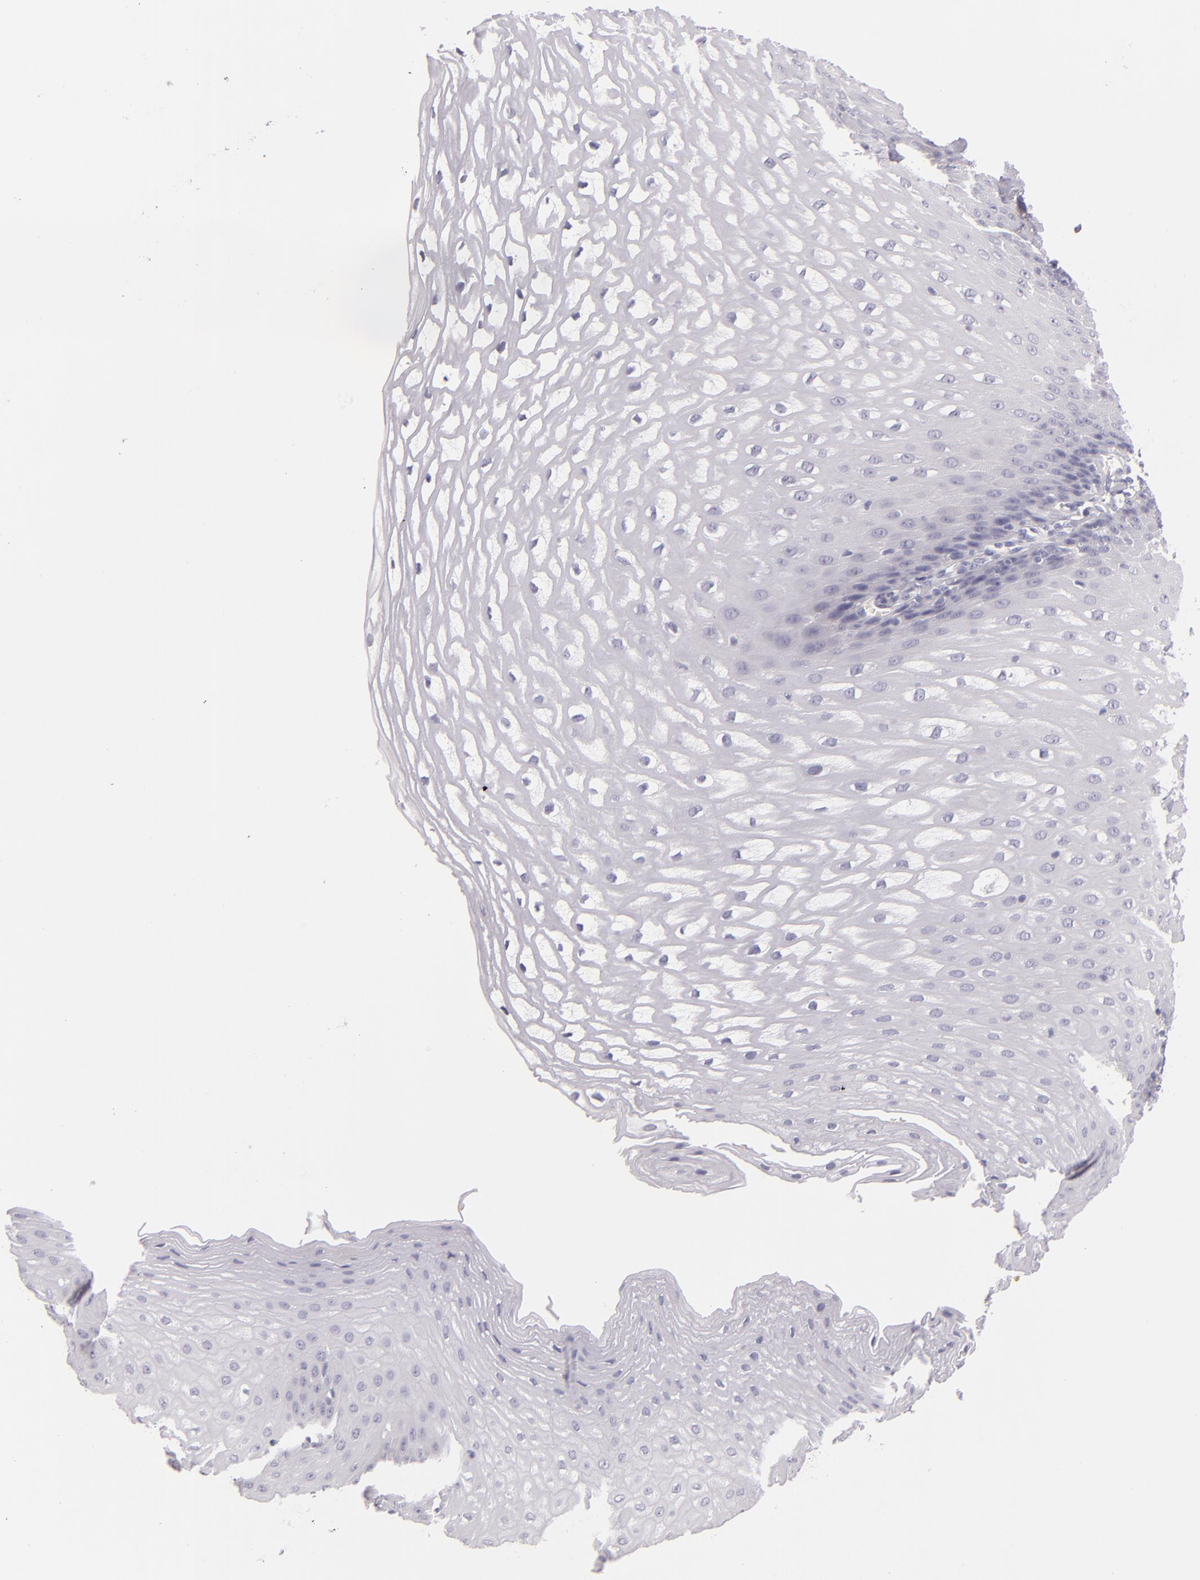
{"staining": {"intensity": "negative", "quantity": "none", "location": "none"}, "tissue": "esophagus", "cell_type": "Squamous epithelial cells", "image_type": "normal", "snomed": [{"axis": "morphology", "description": "Normal tissue, NOS"}, {"axis": "topography", "description": "Esophagus"}], "caption": "A high-resolution photomicrograph shows IHC staining of benign esophagus, which exhibits no significant staining in squamous epithelial cells.", "gene": "FAM181A", "patient": {"sex": "female", "age": 61}}